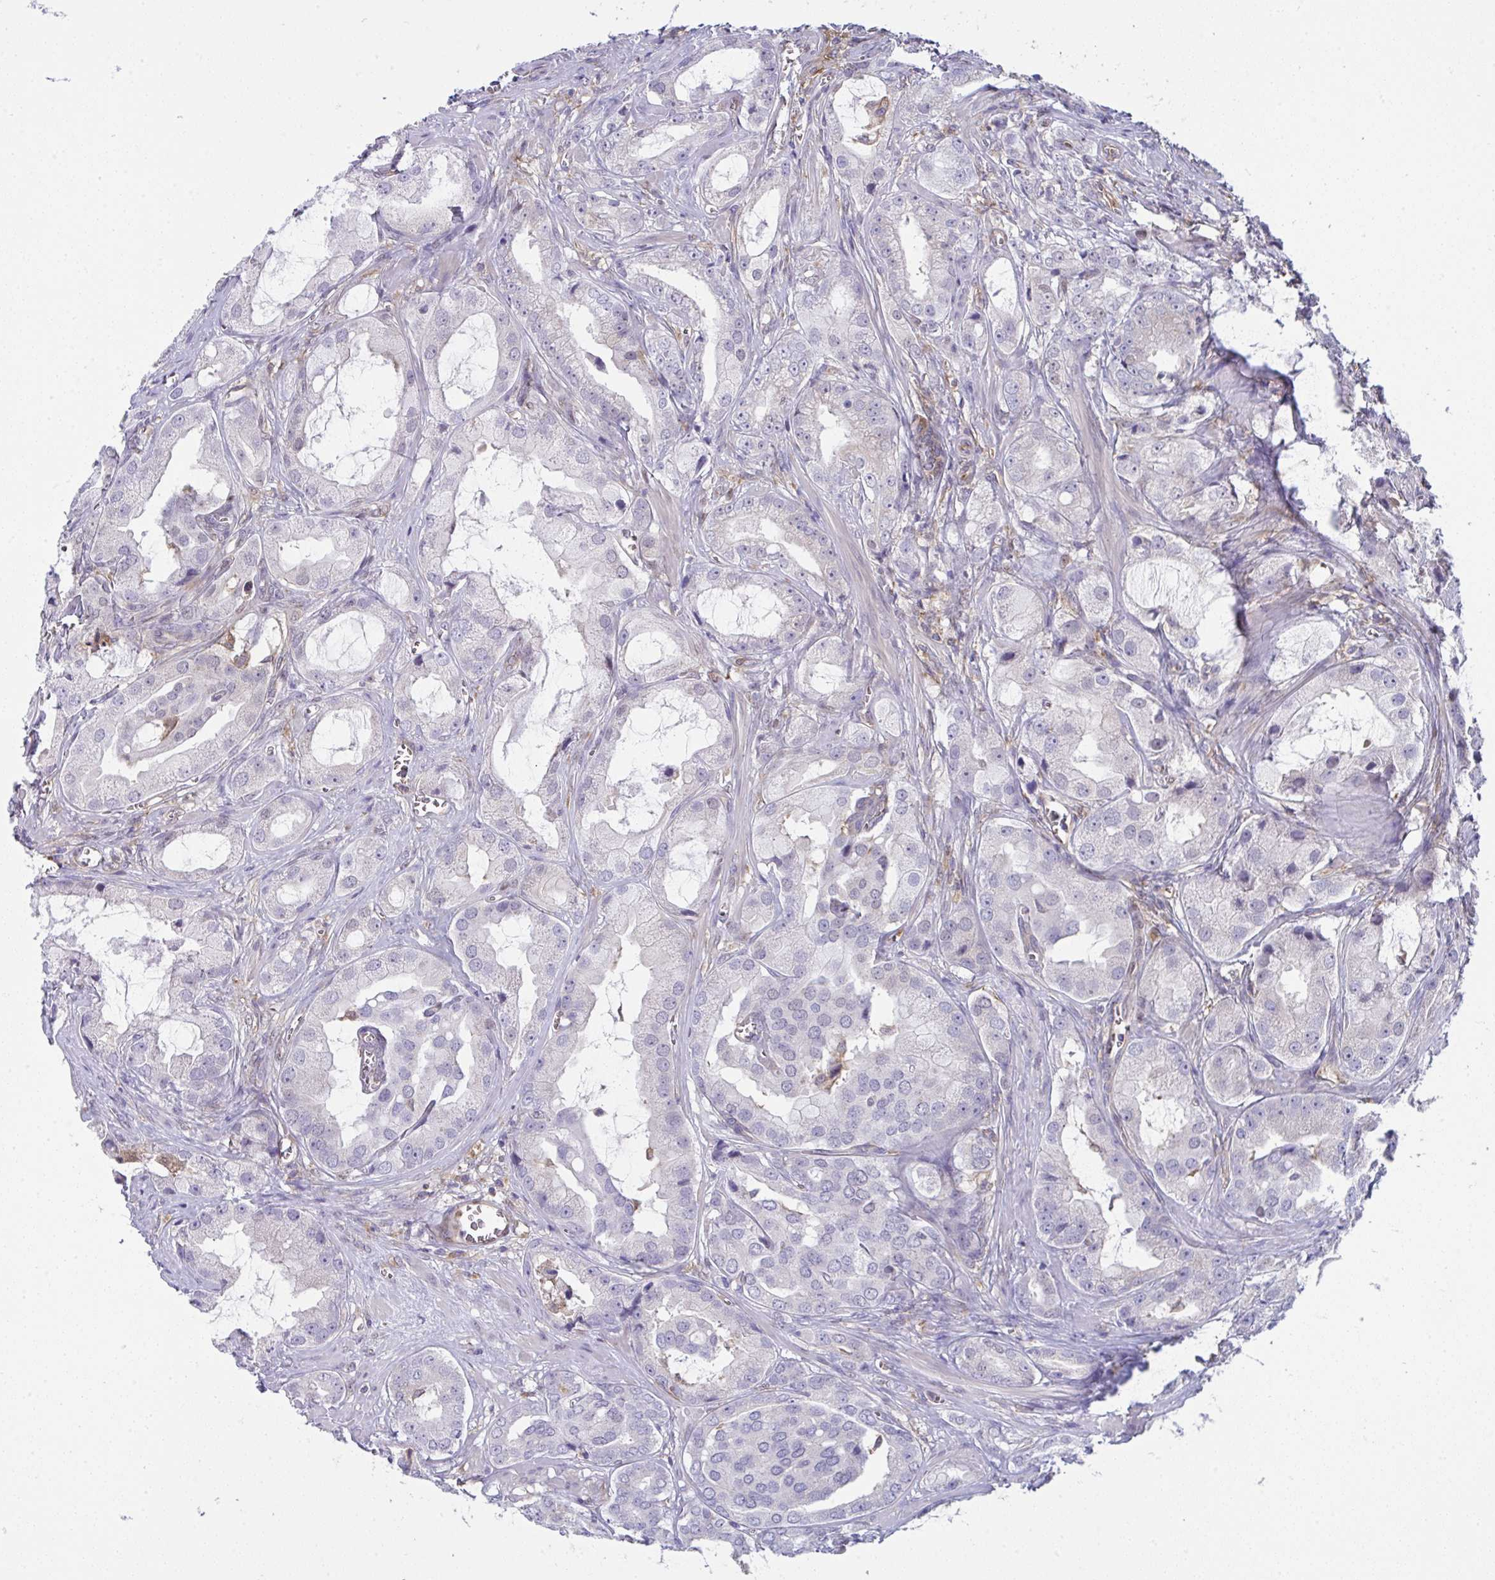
{"staining": {"intensity": "negative", "quantity": "none", "location": "none"}, "tissue": "prostate cancer", "cell_type": "Tumor cells", "image_type": "cancer", "snomed": [{"axis": "morphology", "description": "Adenocarcinoma, High grade"}, {"axis": "topography", "description": "Prostate"}], "caption": "Tumor cells show no significant protein expression in prostate cancer (adenocarcinoma (high-grade)). (Stains: DAB (3,3'-diaminobenzidine) IHC with hematoxylin counter stain, Microscopy: brightfield microscopy at high magnification).", "gene": "ALDH16A1", "patient": {"sex": "male", "age": 64}}